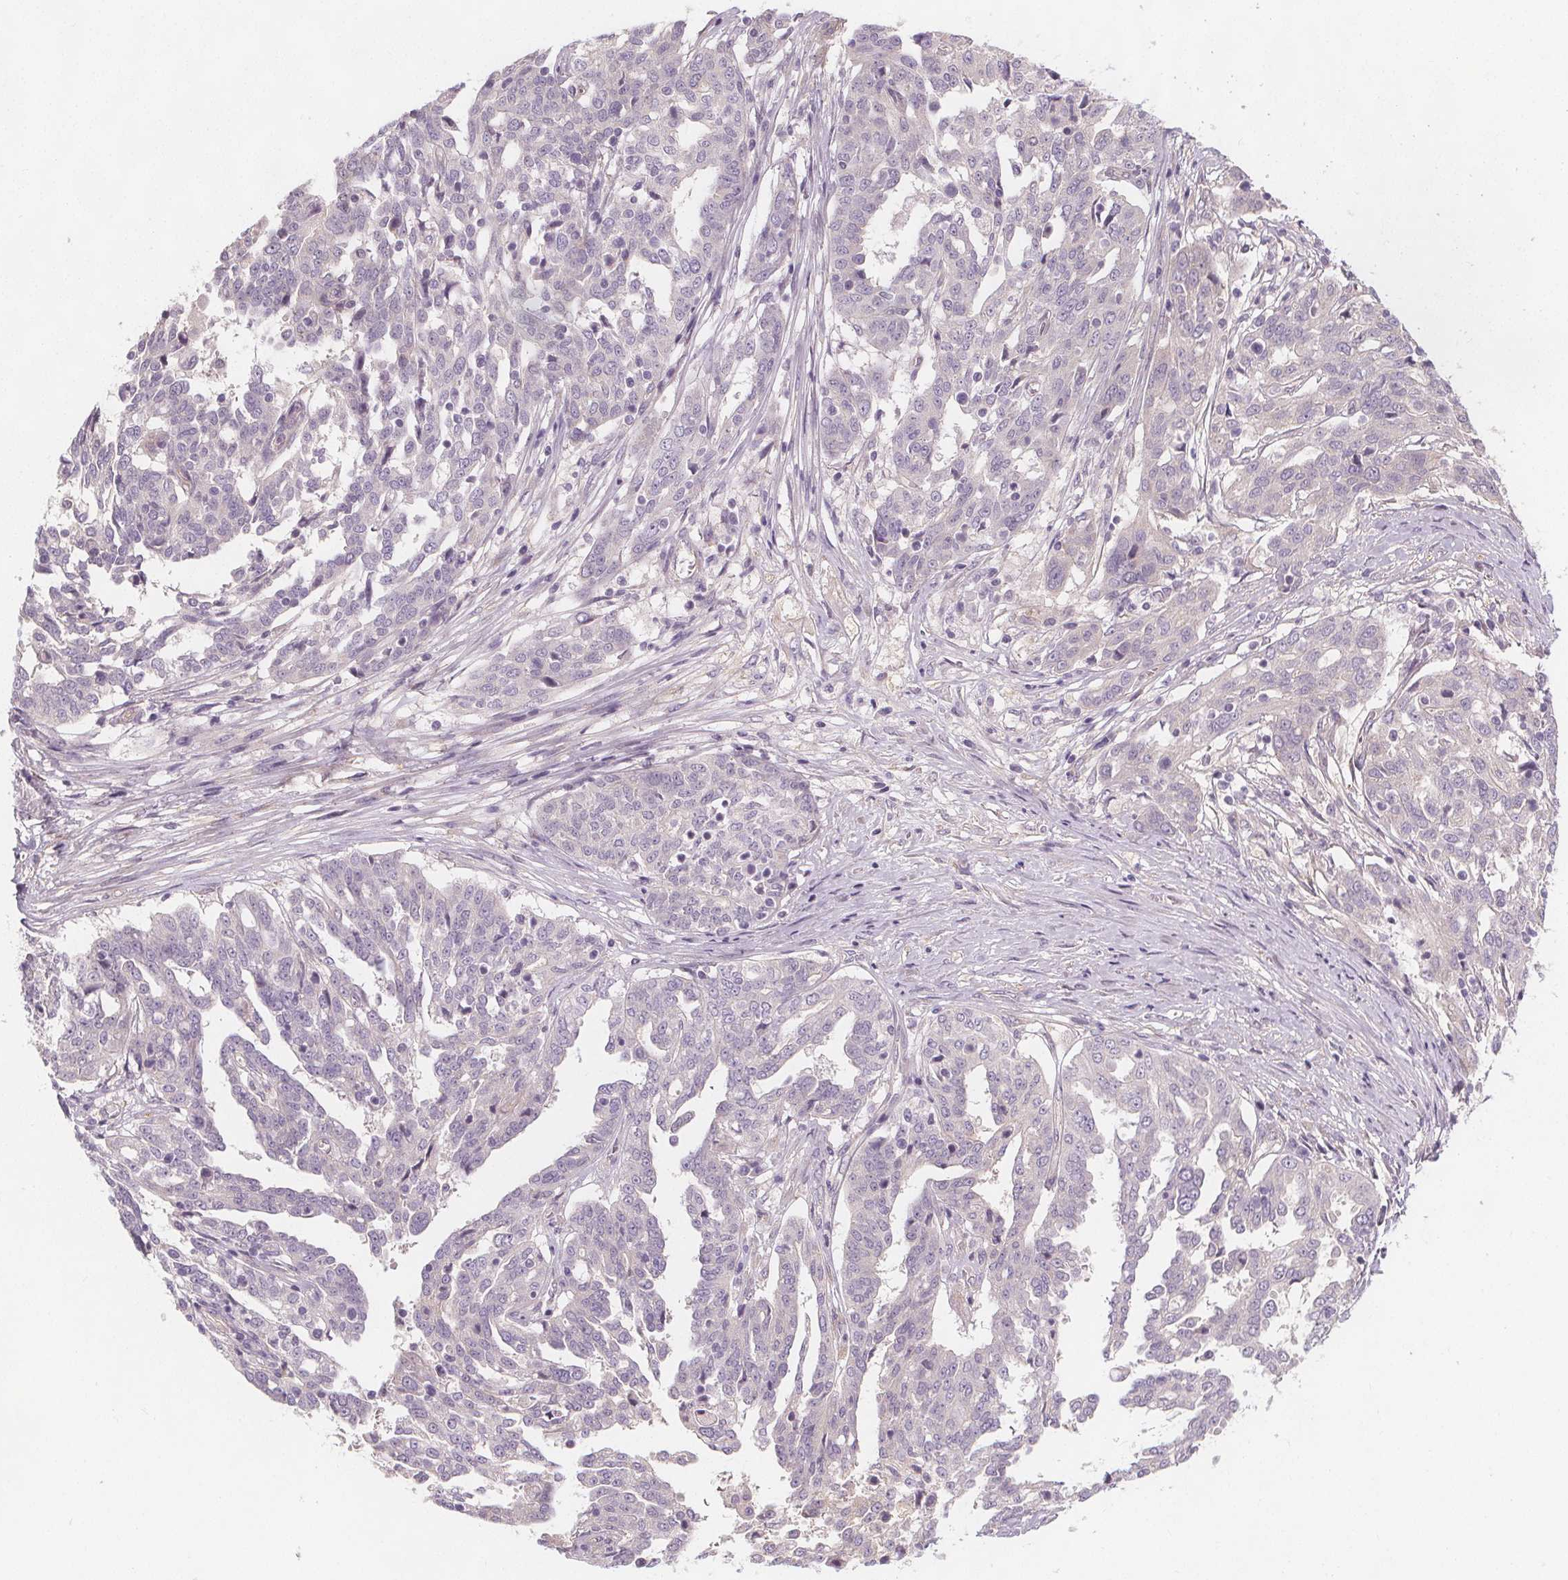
{"staining": {"intensity": "negative", "quantity": "none", "location": "none"}, "tissue": "ovarian cancer", "cell_type": "Tumor cells", "image_type": "cancer", "snomed": [{"axis": "morphology", "description": "Cystadenocarcinoma, serous, NOS"}, {"axis": "topography", "description": "Ovary"}], "caption": "A photomicrograph of ovarian cancer (serous cystadenocarcinoma) stained for a protein demonstrates no brown staining in tumor cells. The staining was performed using DAB to visualize the protein expression in brown, while the nuclei were stained in blue with hematoxylin (Magnification: 20x).", "gene": "VNN1", "patient": {"sex": "female", "age": 67}}